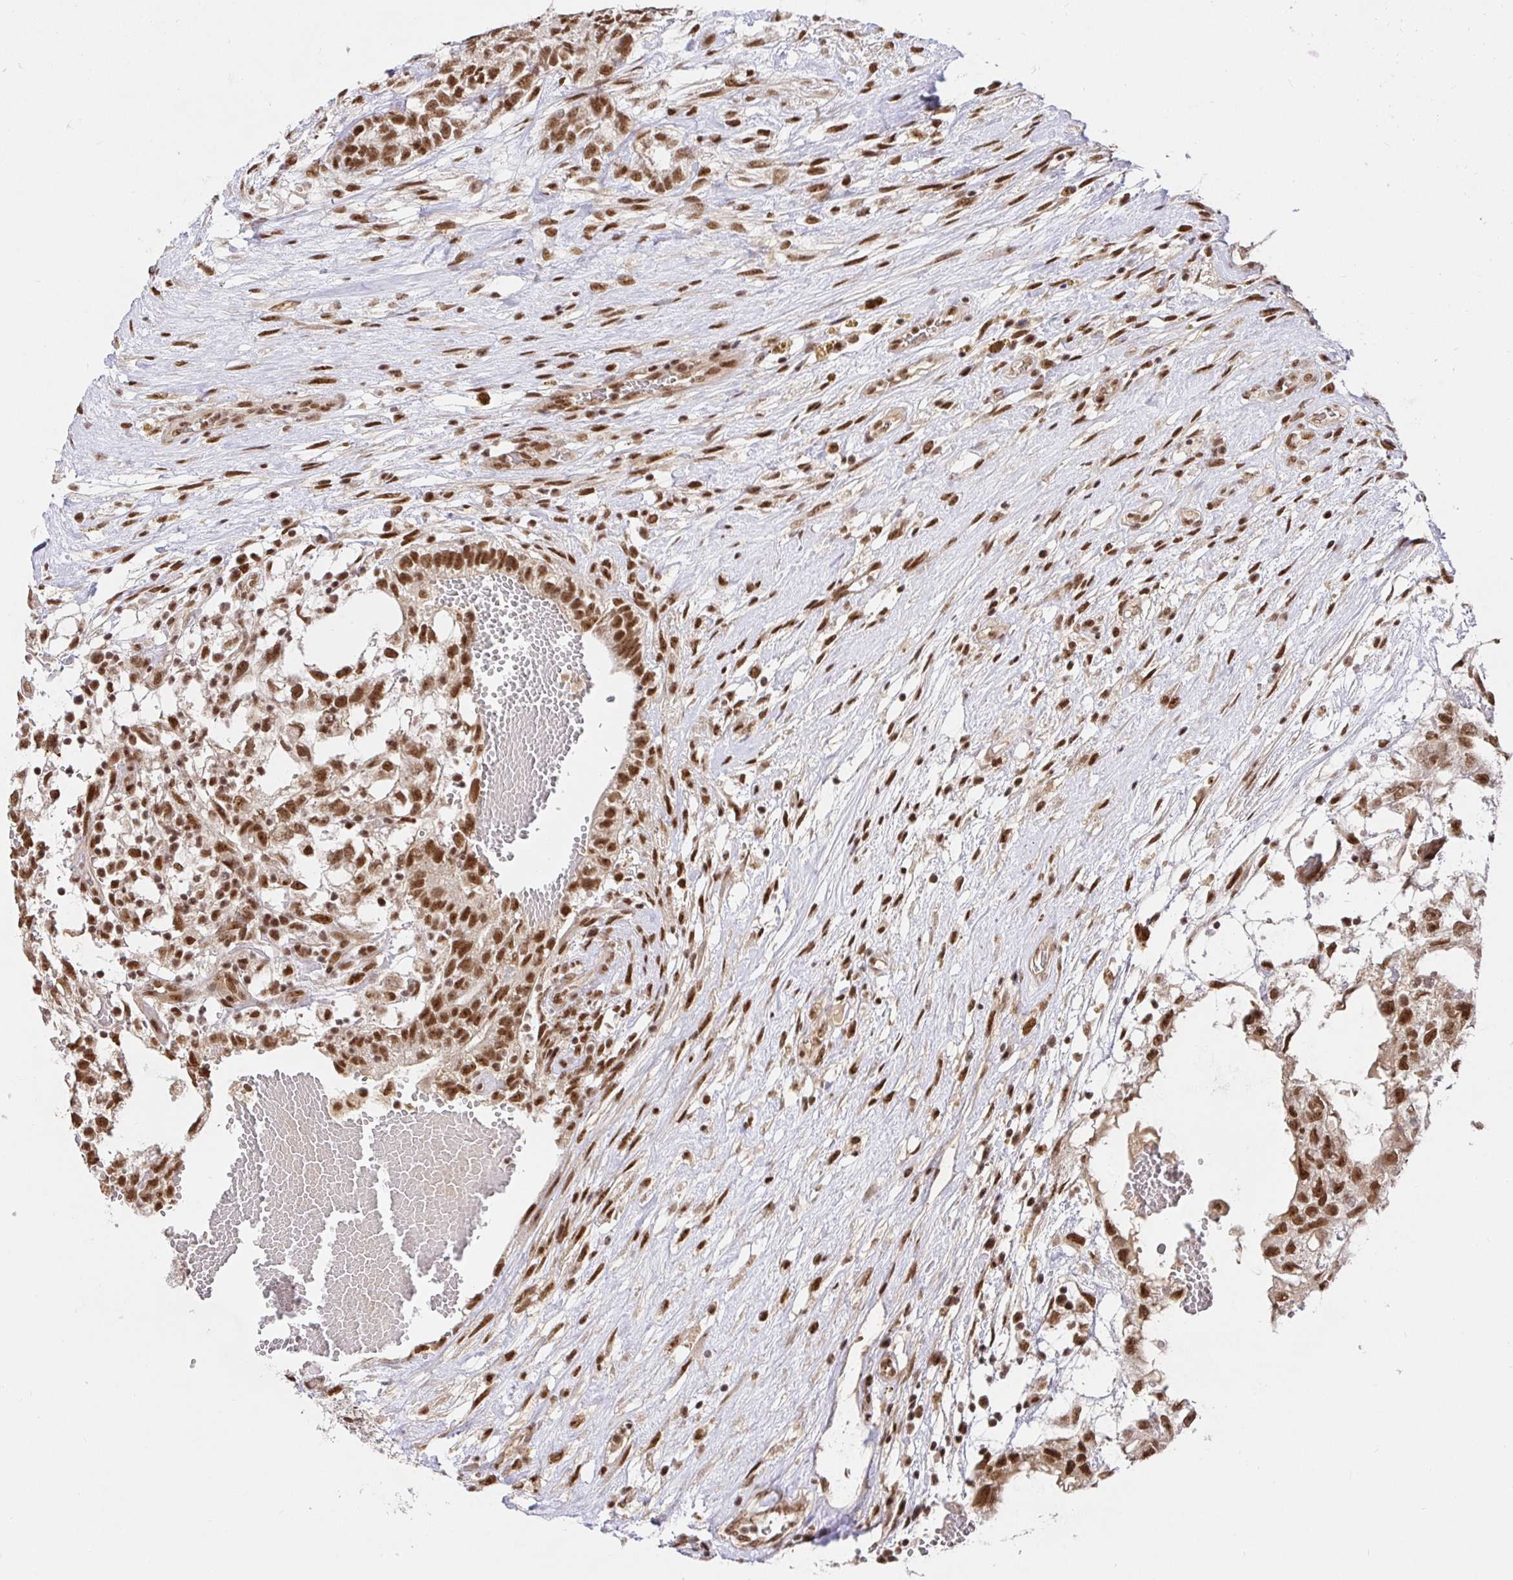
{"staining": {"intensity": "moderate", "quantity": ">75%", "location": "nuclear"}, "tissue": "testis cancer", "cell_type": "Tumor cells", "image_type": "cancer", "snomed": [{"axis": "morphology", "description": "Normal tissue, NOS"}, {"axis": "morphology", "description": "Carcinoma, Embryonal, NOS"}, {"axis": "topography", "description": "Testis"}], "caption": "Human testis embryonal carcinoma stained with a protein marker exhibits moderate staining in tumor cells.", "gene": "USF1", "patient": {"sex": "male", "age": 32}}